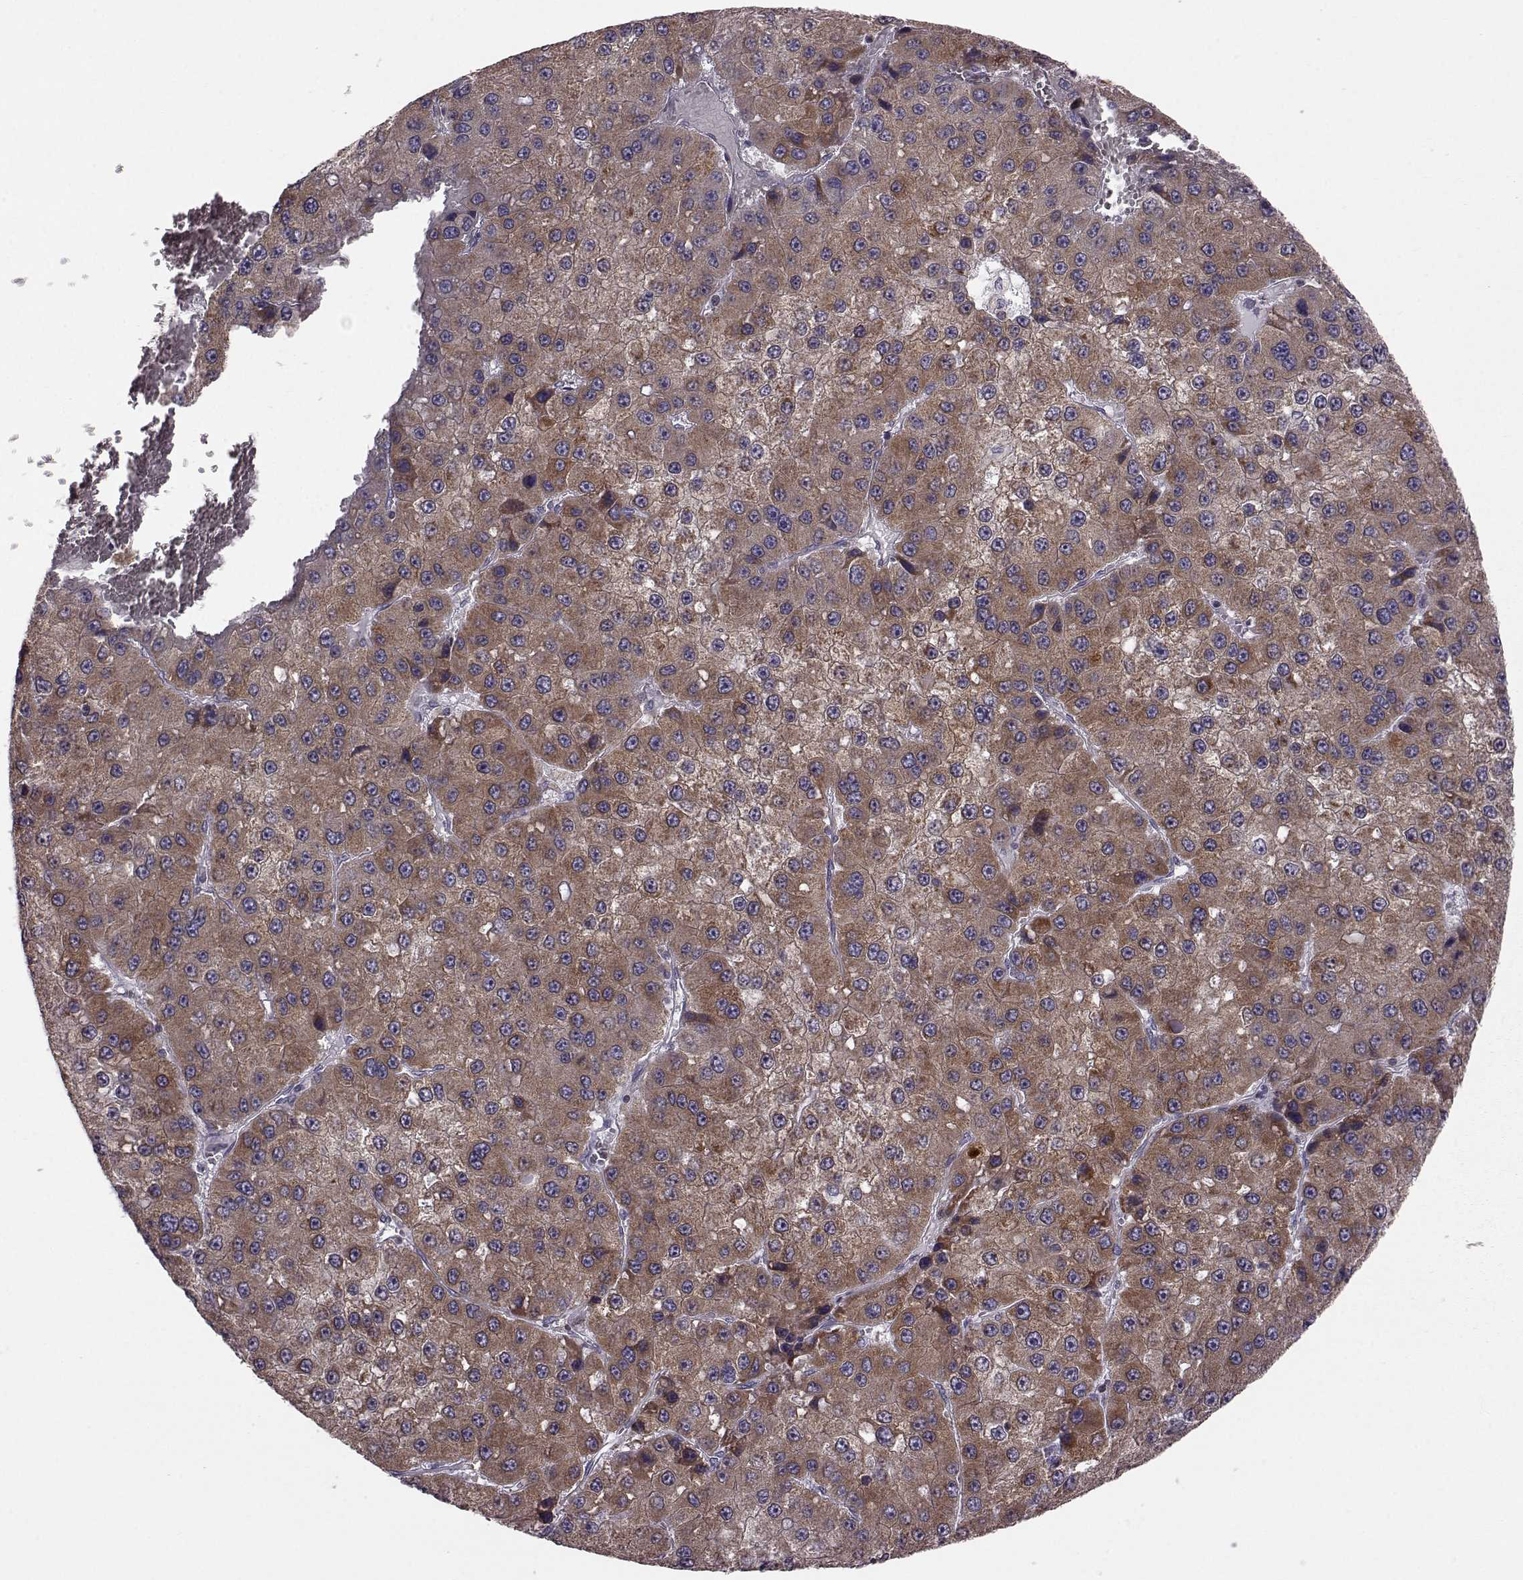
{"staining": {"intensity": "strong", "quantity": ">75%", "location": "cytoplasmic/membranous"}, "tissue": "liver cancer", "cell_type": "Tumor cells", "image_type": "cancer", "snomed": [{"axis": "morphology", "description": "Carcinoma, Hepatocellular, NOS"}, {"axis": "topography", "description": "Liver"}], "caption": "Immunohistochemical staining of human liver hepatocellular carcinoma displays high levels of strong cytoplasmic/membranous staining in about >75% of tumor cells.", "gene": "FAM8A1", "patient": {"sex": "female", "age": 73}}